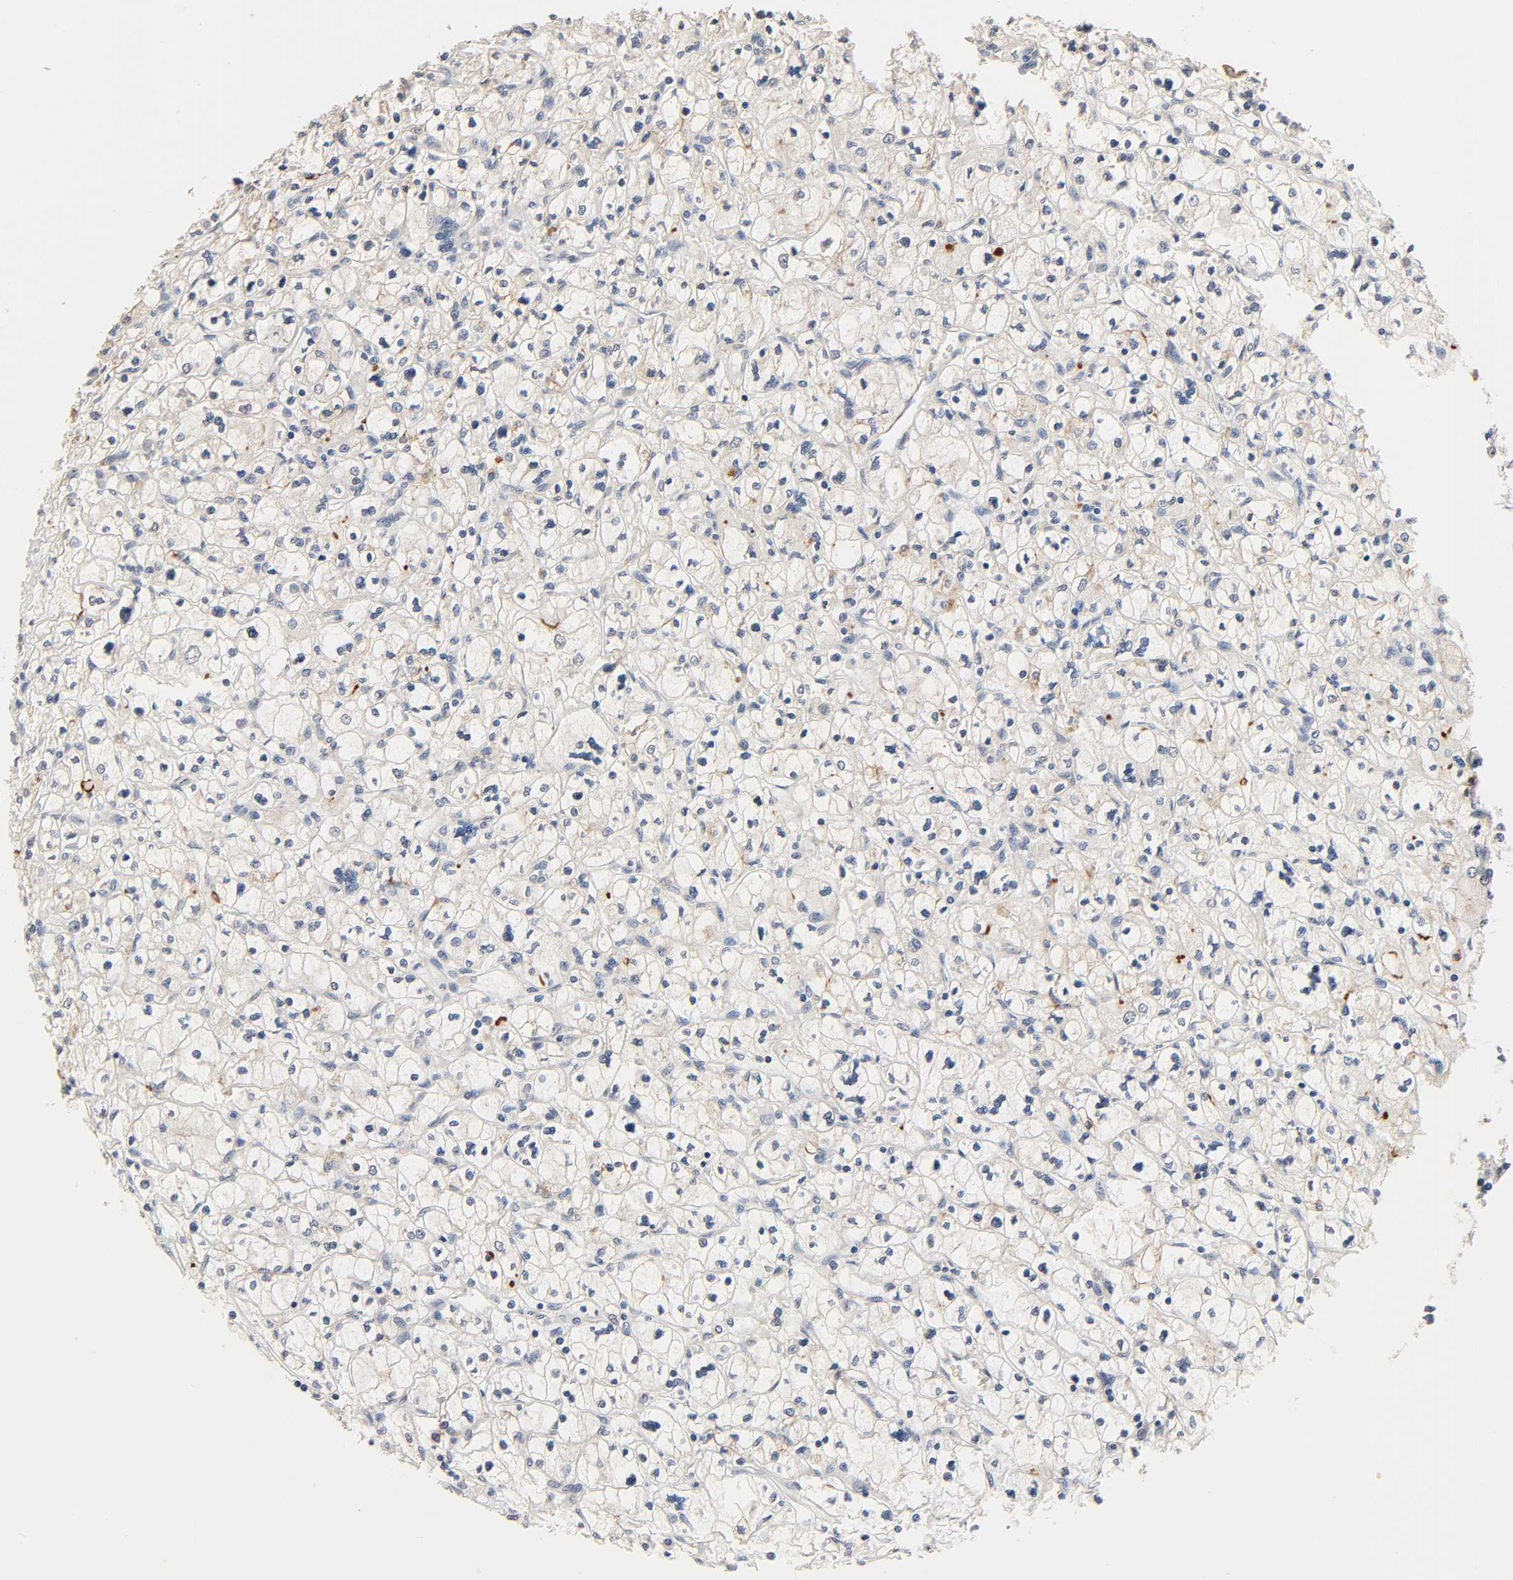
{"staining": {"intensity": "weak", "quantity": "<25%", "location": "cytoplasmic/membranous"}, "tissue": "renal cancer", "cell_type": "Tumor cells", "image_type": "cancer", "snomed": [{"axis": "morphology", "description": "Adenocarcinoma, NOS"}, {"axis": "topography", "description": "Kidney"}], "caption": "An image of human adenocarcinoma (renal) is negative for staining in tumor cells.", "gene": "NEMF", "patient": {"sex": "female", "age": 83}}